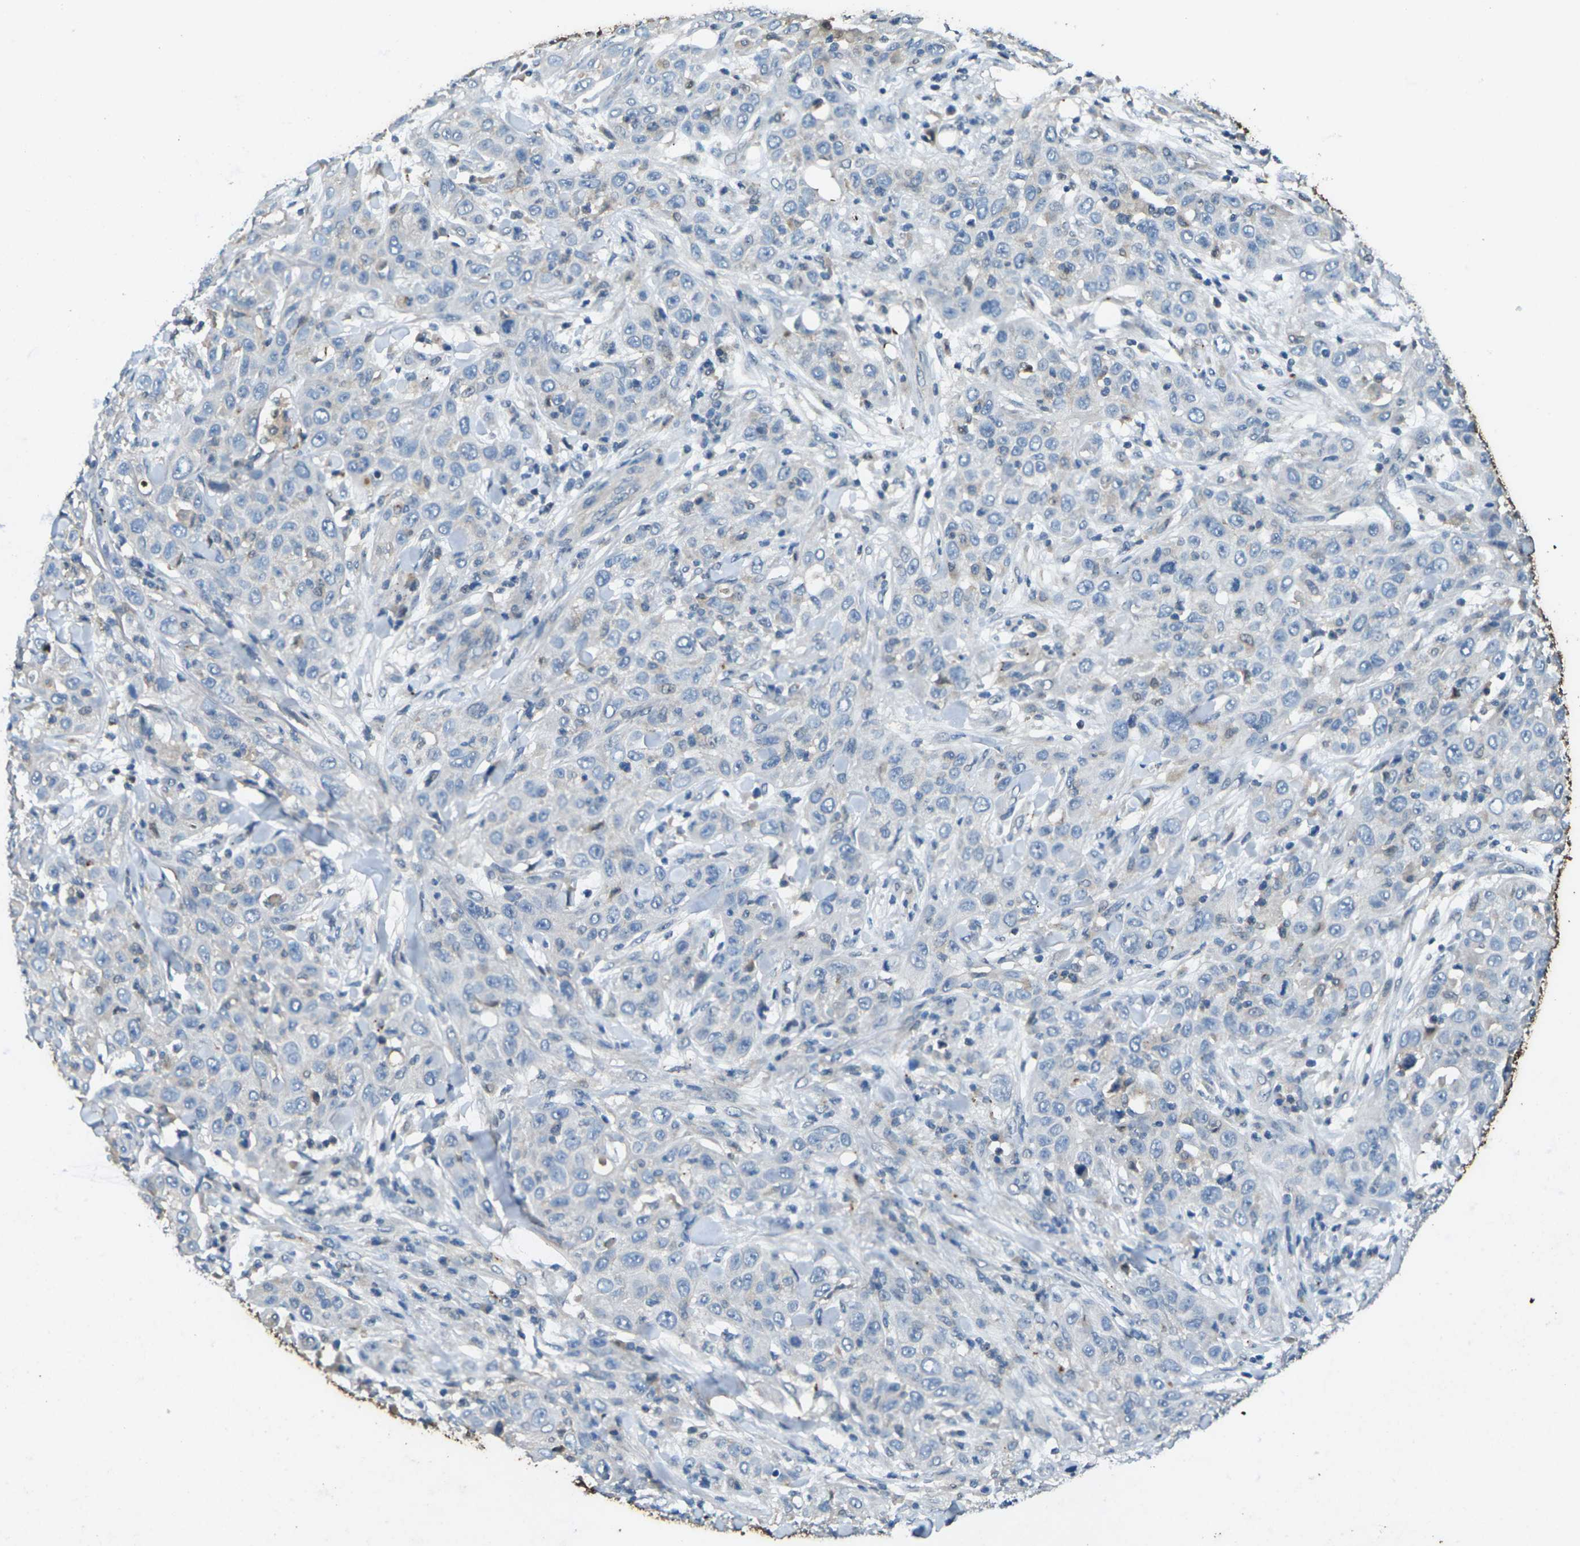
{"staining": {"intensity": "negative", "quantity": "none", "location": "none"}, "tissue": "skin cancer", "cell_type": "Tumor cells", "image_type": "cancer", "snomed": [{"axis": "morphology", "description": "Squamous cell carcinoma, NOS"}, {"axis": "topography", "description": "Skin"}], "caption": "Tumor cells show no significant staining in squamous cell carcinoma (skin).", "gene": "SIGLEC14", "patient": {"sex": "female", "age": 88}}